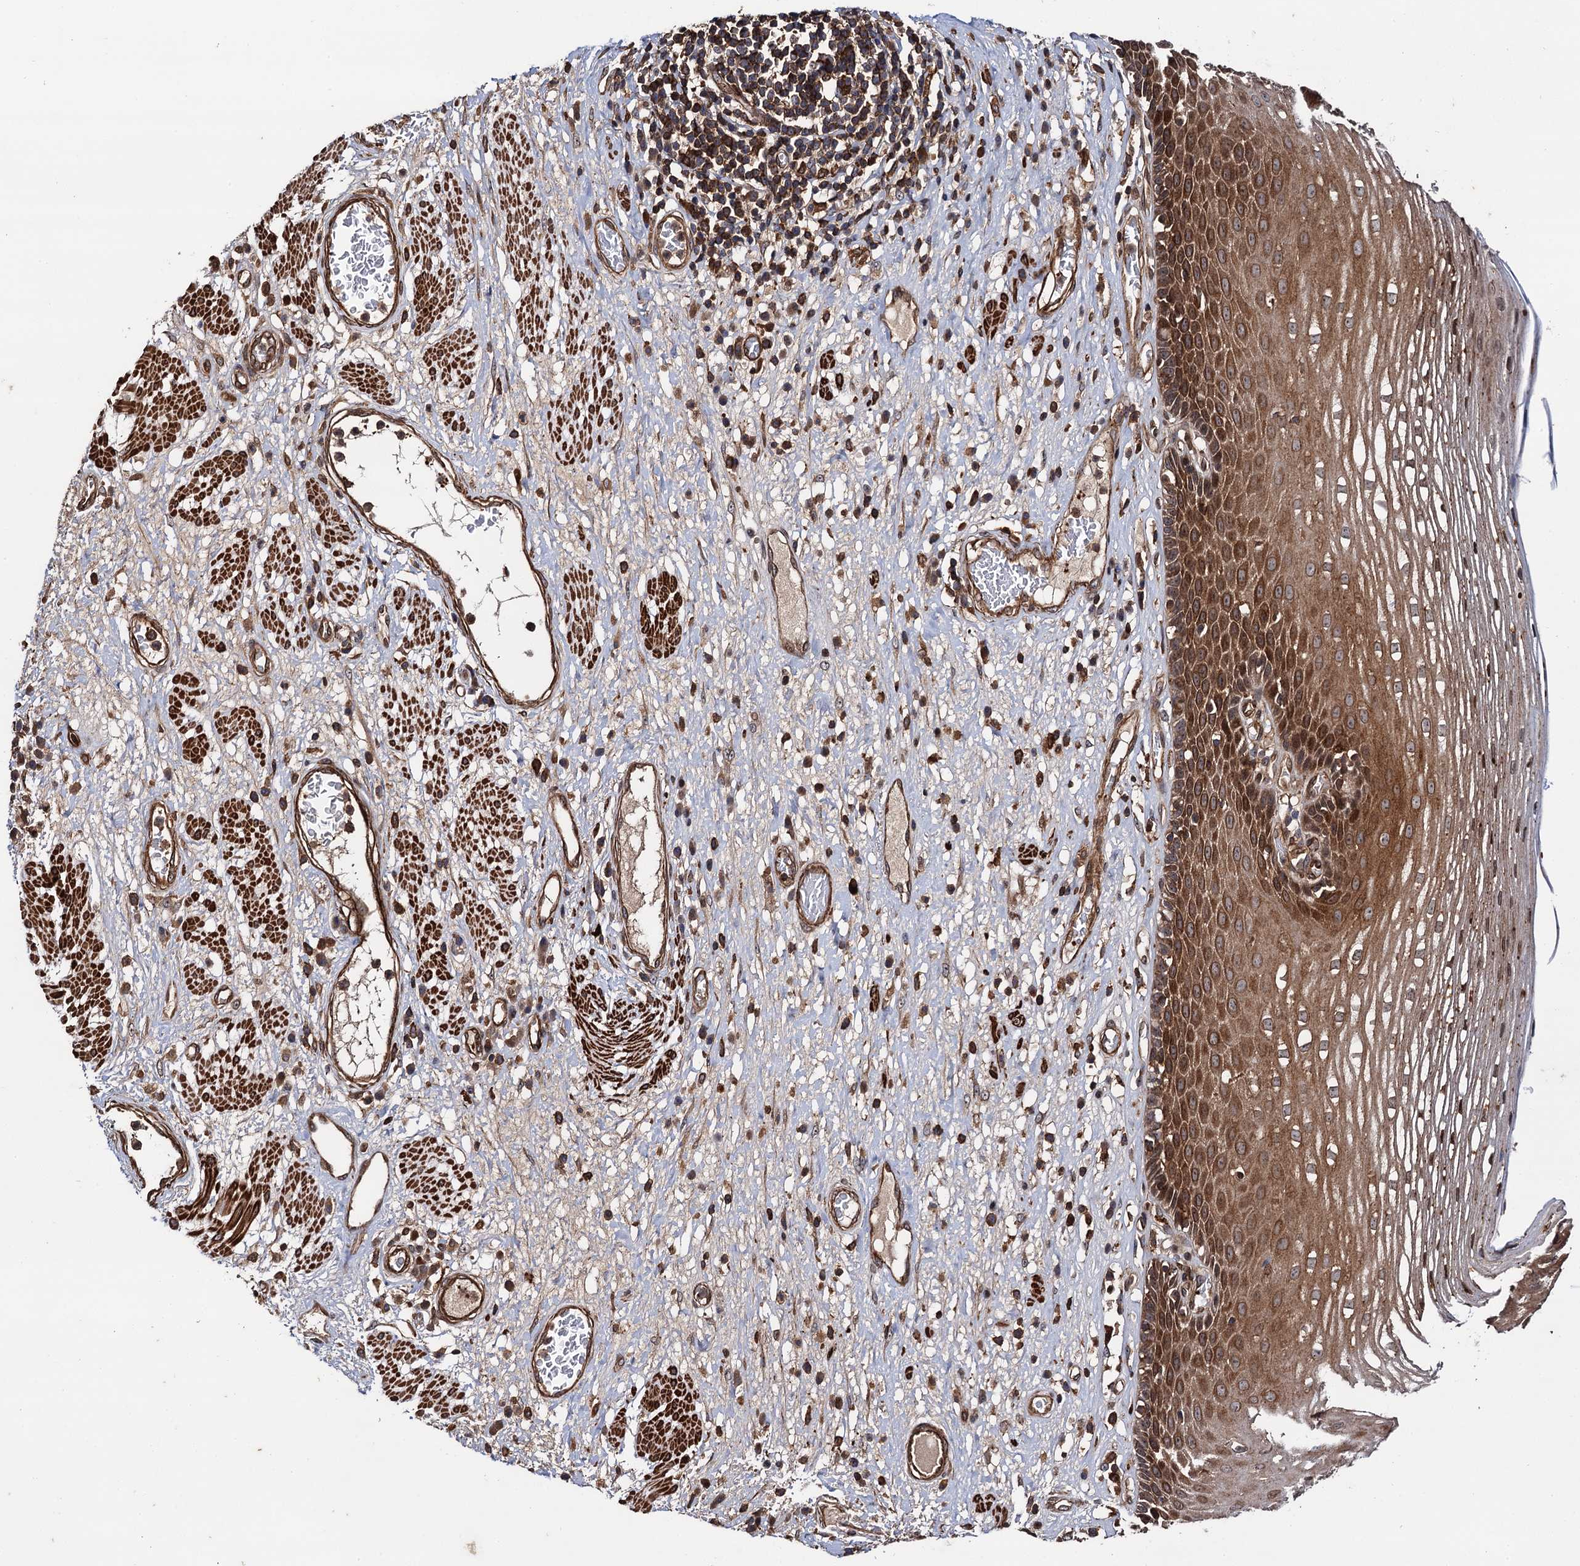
{"staining": {"intensity": "strong", "quantity": ">75%", "location": "cytoplasmic/membranous"}, "tissue": "esophagus", "cell_type": "Squamous epithelial cells", "image_type": "normal", "snomed": [{"axis": "morphology", "description": "Normal tissue, NOS"}, {"axis": "morphology", "description": "Adenocarcinoma, NOS"}, {"axis": "topography", "description": "Esophagus"}], "caption": "Immunohistochemistry (IHC) of unremarkable human esophagus displays high levels of strong cytoplasmic/membranous positivity in about >75% of squamous epithelial cells.", "gene": "BORA", "patient": {"sex": "male", "age": 62}}